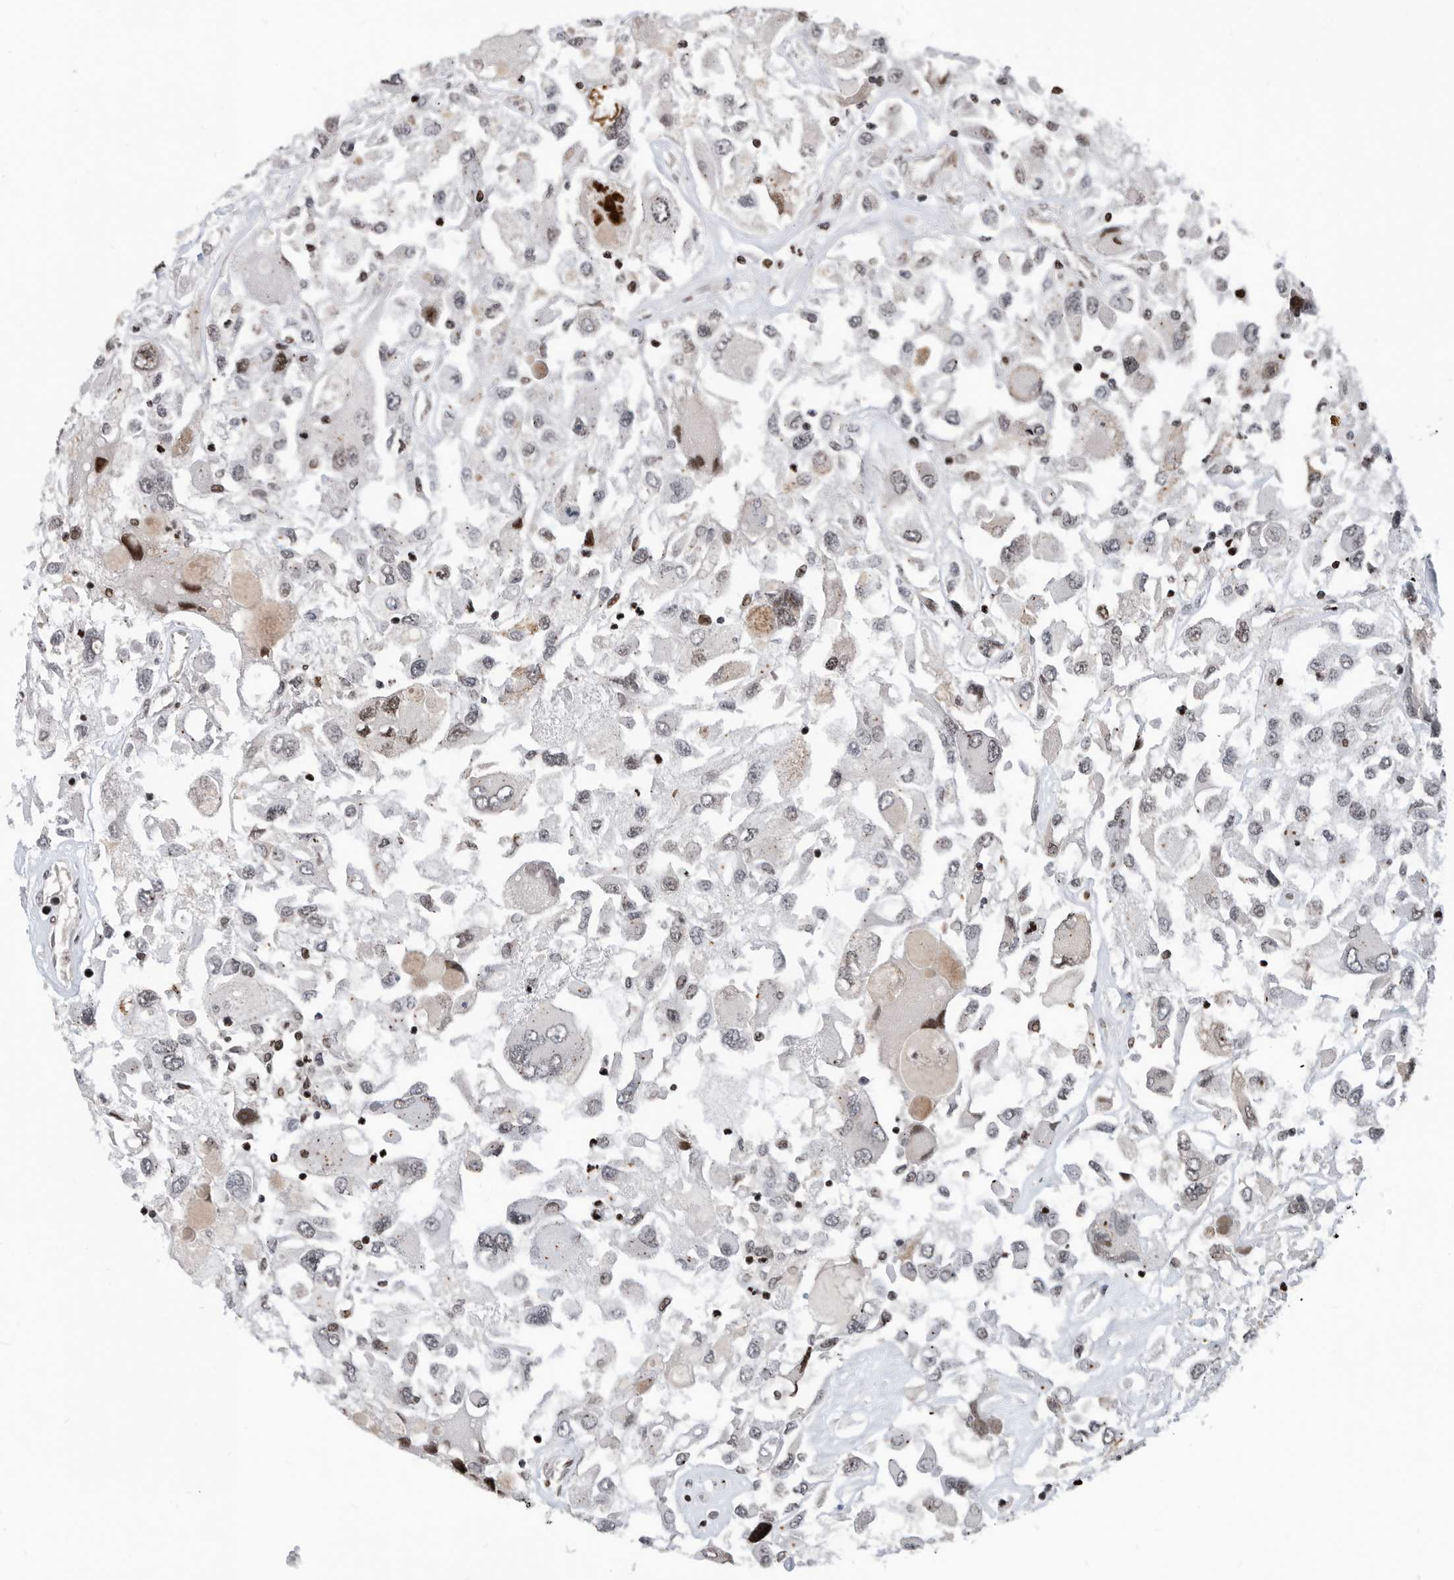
{"staining": {"intensity": "moderate", "quantity": "<25%", "location": "cytoplasmic/membranous,nuclear"}, "tissue": "renal cancer", "cell_type": "Tumor cells", "image_type": "cancer", "snomed": [{"axis": "morphology", "description": "Adenocarcinoma, NOS"}, {"axis": "topography", "description": "Kidney"}], "caption": "IHC histopathology image of human renal adenocarcinoma stained for a protein (brown), which reveals low levels of moderate cytoplasmic/membranous and nuclear staining in approximately <25% of tumor cells.", "gene": "SNRNP48", "patient": {"sex": "female", "age": 52}}